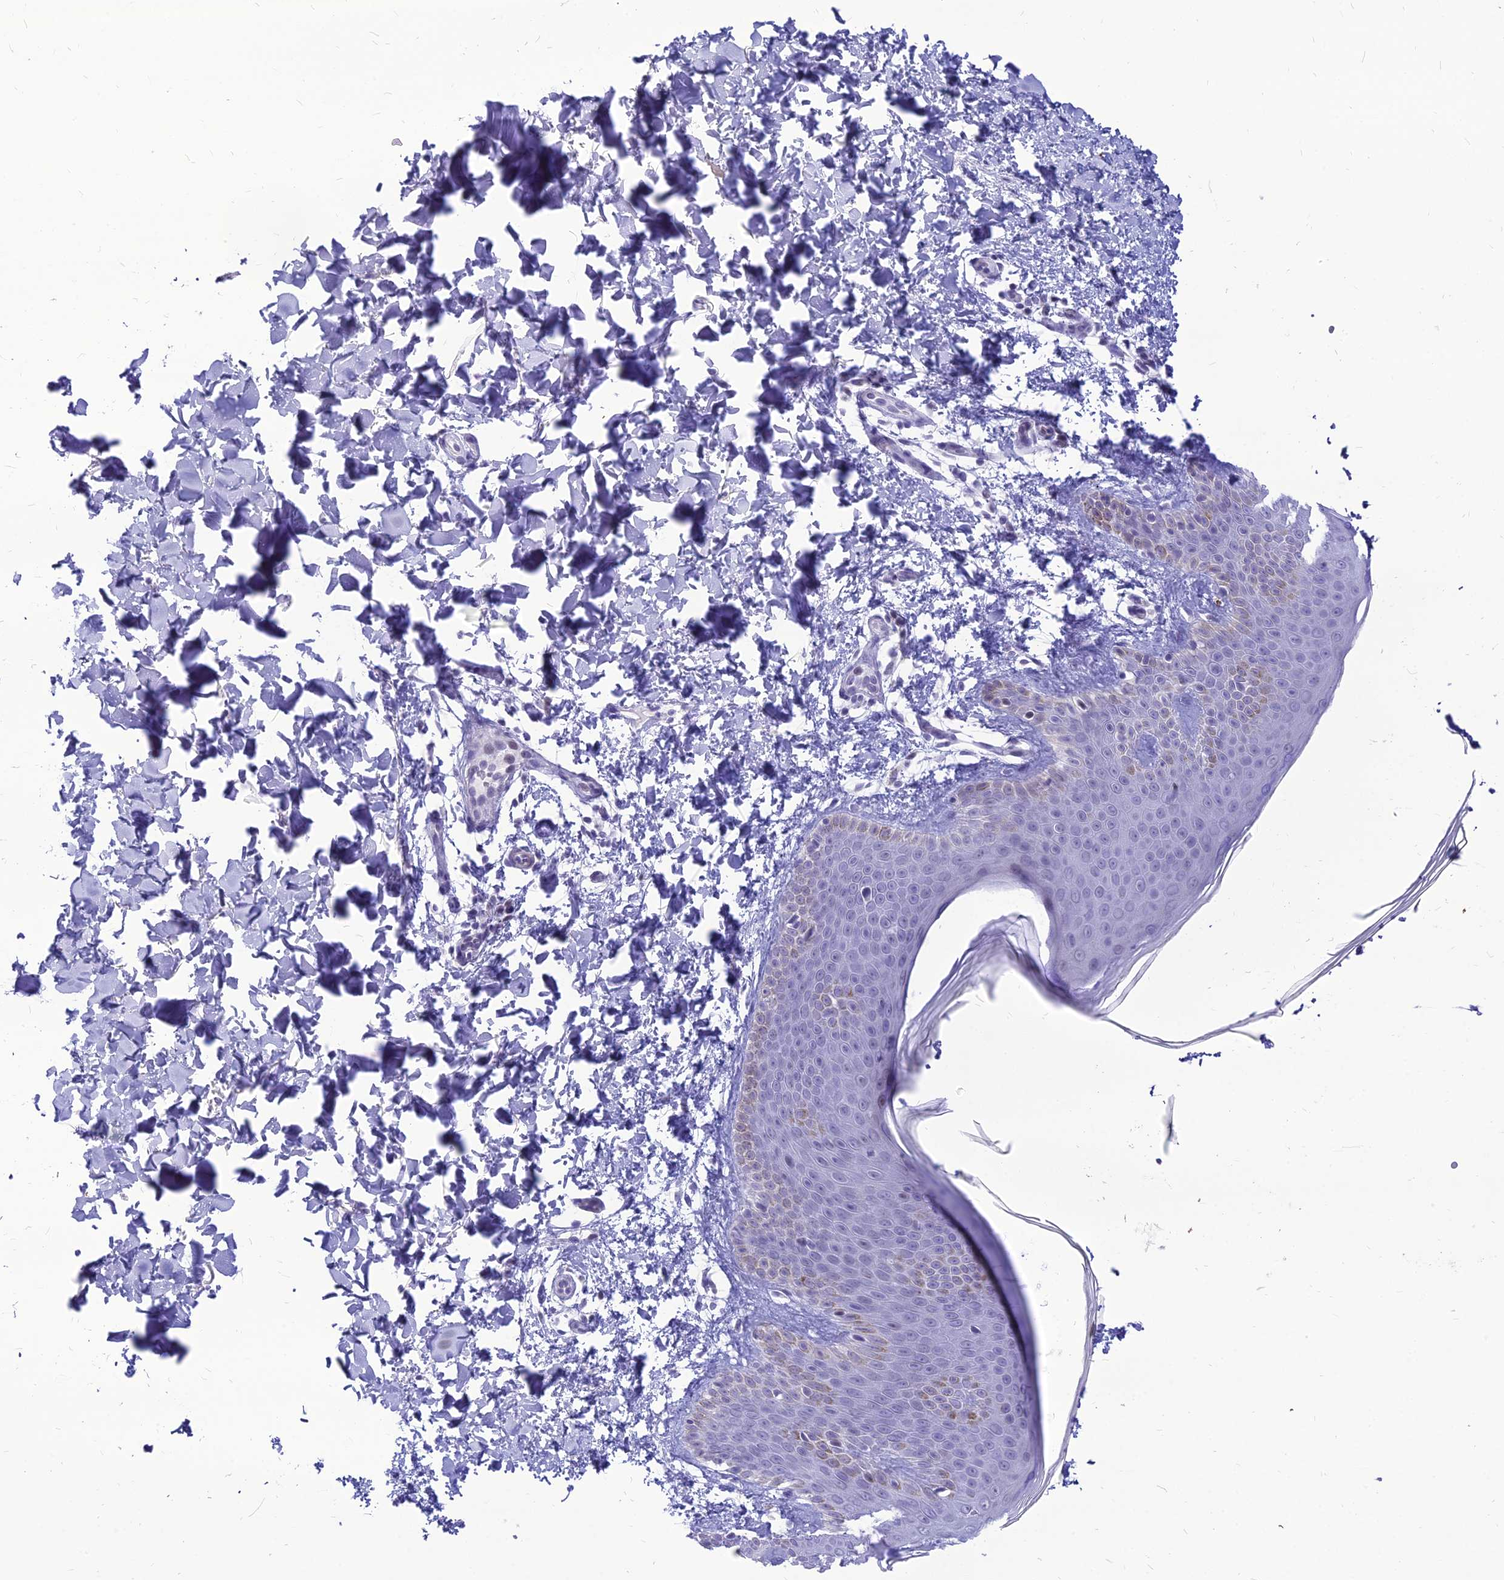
{"staining": {"intensity": "negative", "quantity": "none", "location": "none"}, "tissue": "skin", "cell_type": "Fibroblasts", "image_type": "normal", "snomed": [{"axis": "morphology", "description": "Normal tissue, NOS"}, {"axis": "topography", "description": "Skin"}], "caption": "Immunohistochemical staining of benign human skin displays no significant staining in fibroblasts.", "gene": "DHX40", "patient": {"sex": "male", "age": 36}}